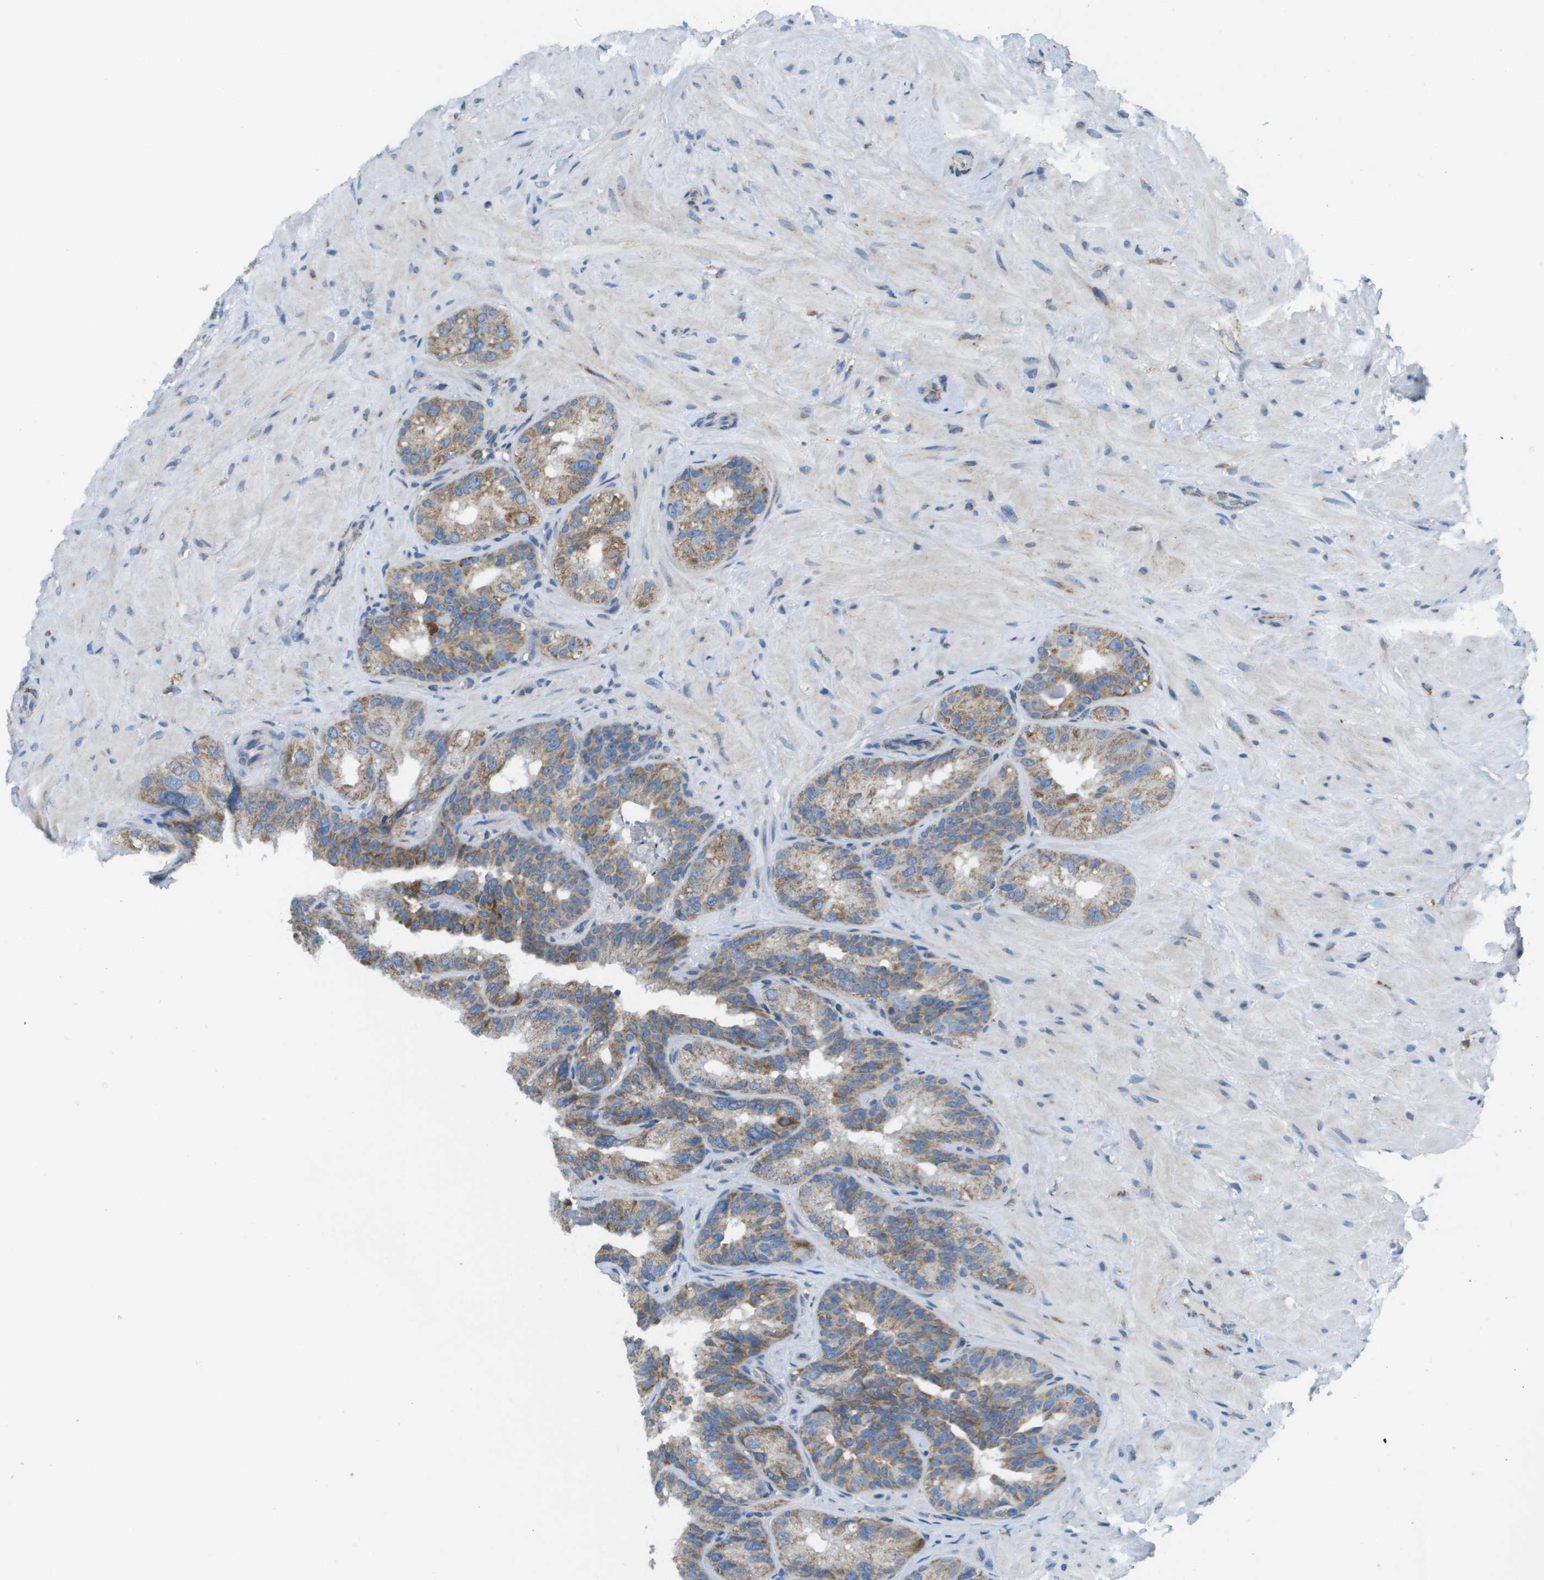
{"staining": {"intensity": "moderate", "quantity": ">75%", "location": "cytoplasmic/membranous"}, "tissue": "seminal vesicle", "cell_type": "Glandular cells", "image_type": "normal", "snomed": [{"axis": "morphology", "description": "Normal tissue, NOS"}, {"axis": "topography", "description": "Seminal veicle"}], "caption": "IHC staining of normal seminal vesicle, which demonstrates medium levels of moderate cytoplasmic/membranous staining in approximately >75% of glandular cells indicating moderate cytoplasmic/membranous protein positivity. The staining was performed using DAB (3,3'-diaminobenzidine) (brown) for protein detection and nuclei were counterstained in hematoxylin (blue).", "gene": "TAOK3", "patient": {"sex": "male", "age": 68}}